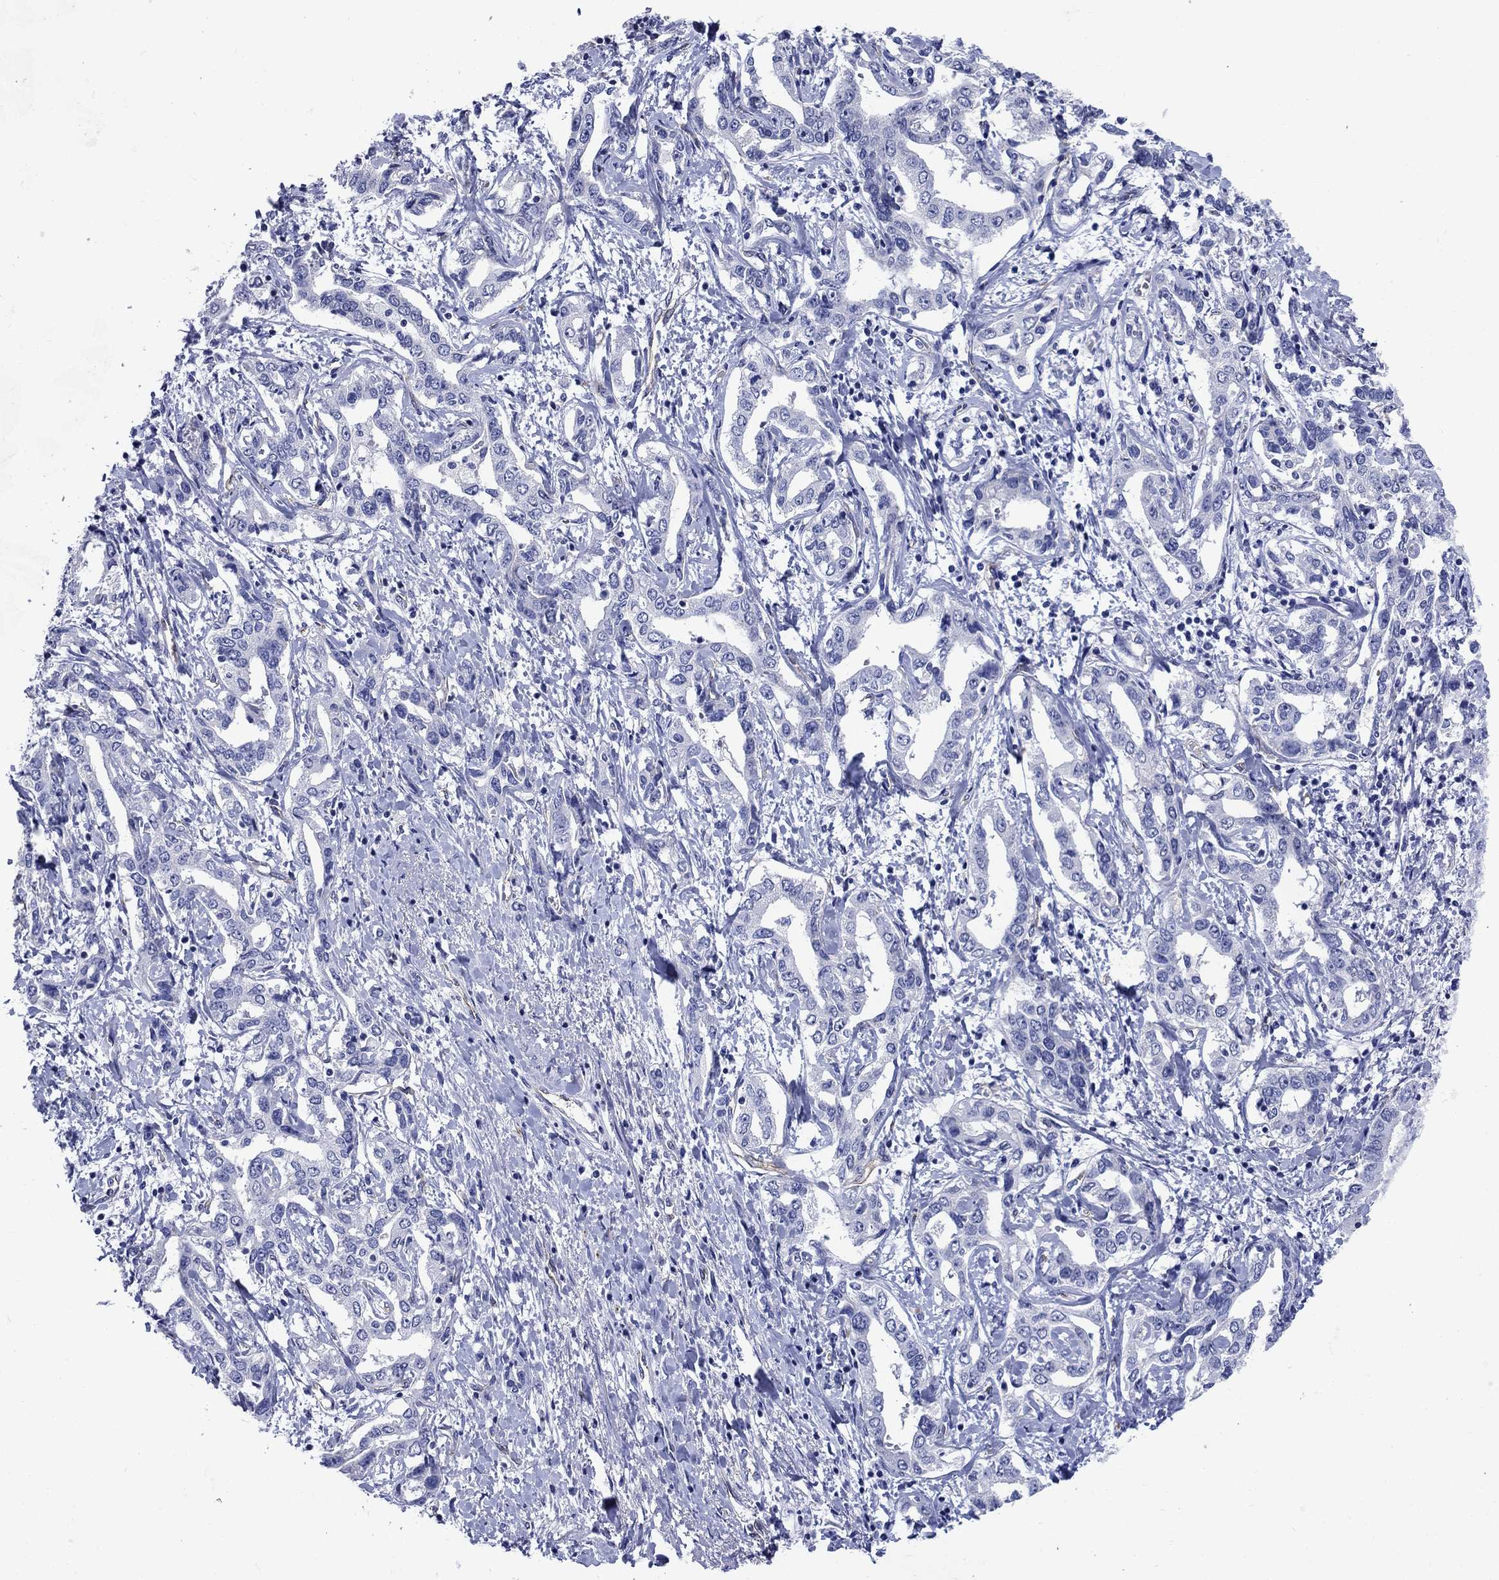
{"staining": {"intensity": "negative", "quantity": "none", "location": "none"}, "tissue": "liver cancer", "cell_type": "Tumor cells", "image_type": "cancer", "snomed": [{"axis": "morphology", "description": "Cholangiocarcinoma"}, {"axis": "topography", "description": "Liver"}], "caption": "This is an immunohistochemistry photomicrograph of human liver cancer (cholangiocarcinoma). There is no expression in tumor cells.", "gene": "SMCP", "patient": {"sex": "male", "age": 59}}